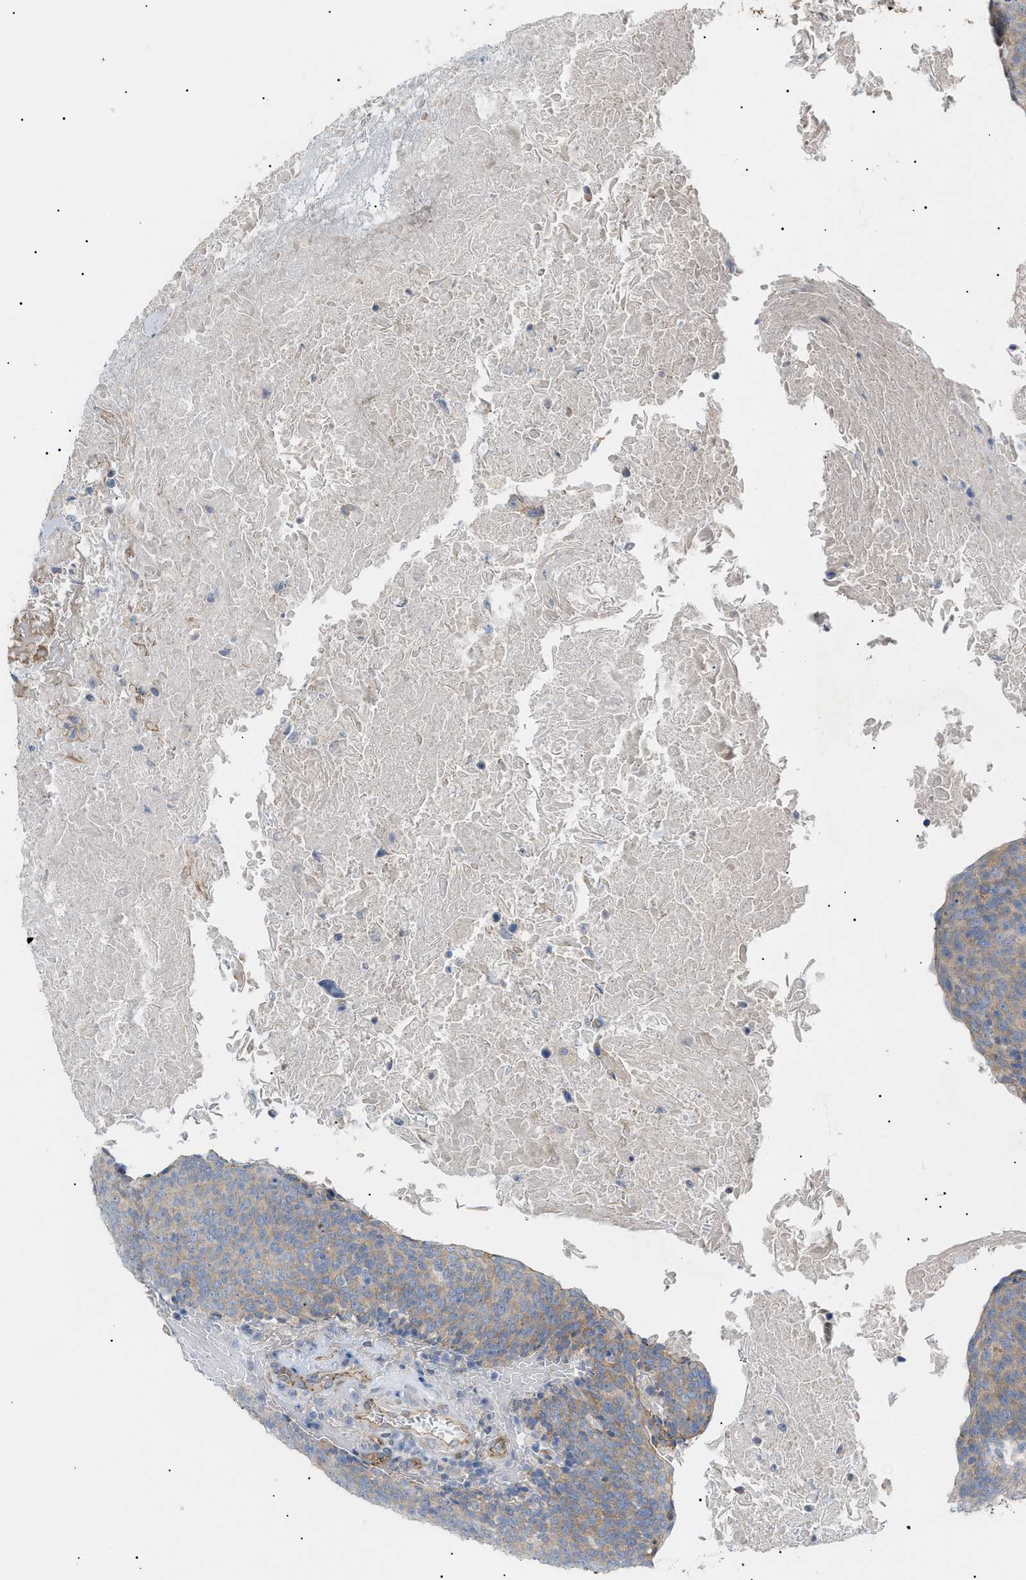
{"staining": {"intensity": "weak", "quantity": "25%-75%", "location": "cytoplasmic/membranous"}, "tissue": "head and neck cancer", "cell_type": "Tumor cells", "image_type": "cancer", "snomed": [{"axis": "morphology", "description": "Squamous cell carcinoma, NOS"}, {"axis": "morphology", "description": "Squamous cell carcinoma, metastatic, NOS"}, {"axis": "topography", "description": "Lymph node"}, {"axis": "topography", "description": "Head-Neck"}], "caption": "Human head and neck squamous cell carcinoma stained with a protein marker displays weak staining in tumor cells.", "gene": "ZFHX2", "patient": {"sex": "male", "age": 62}}